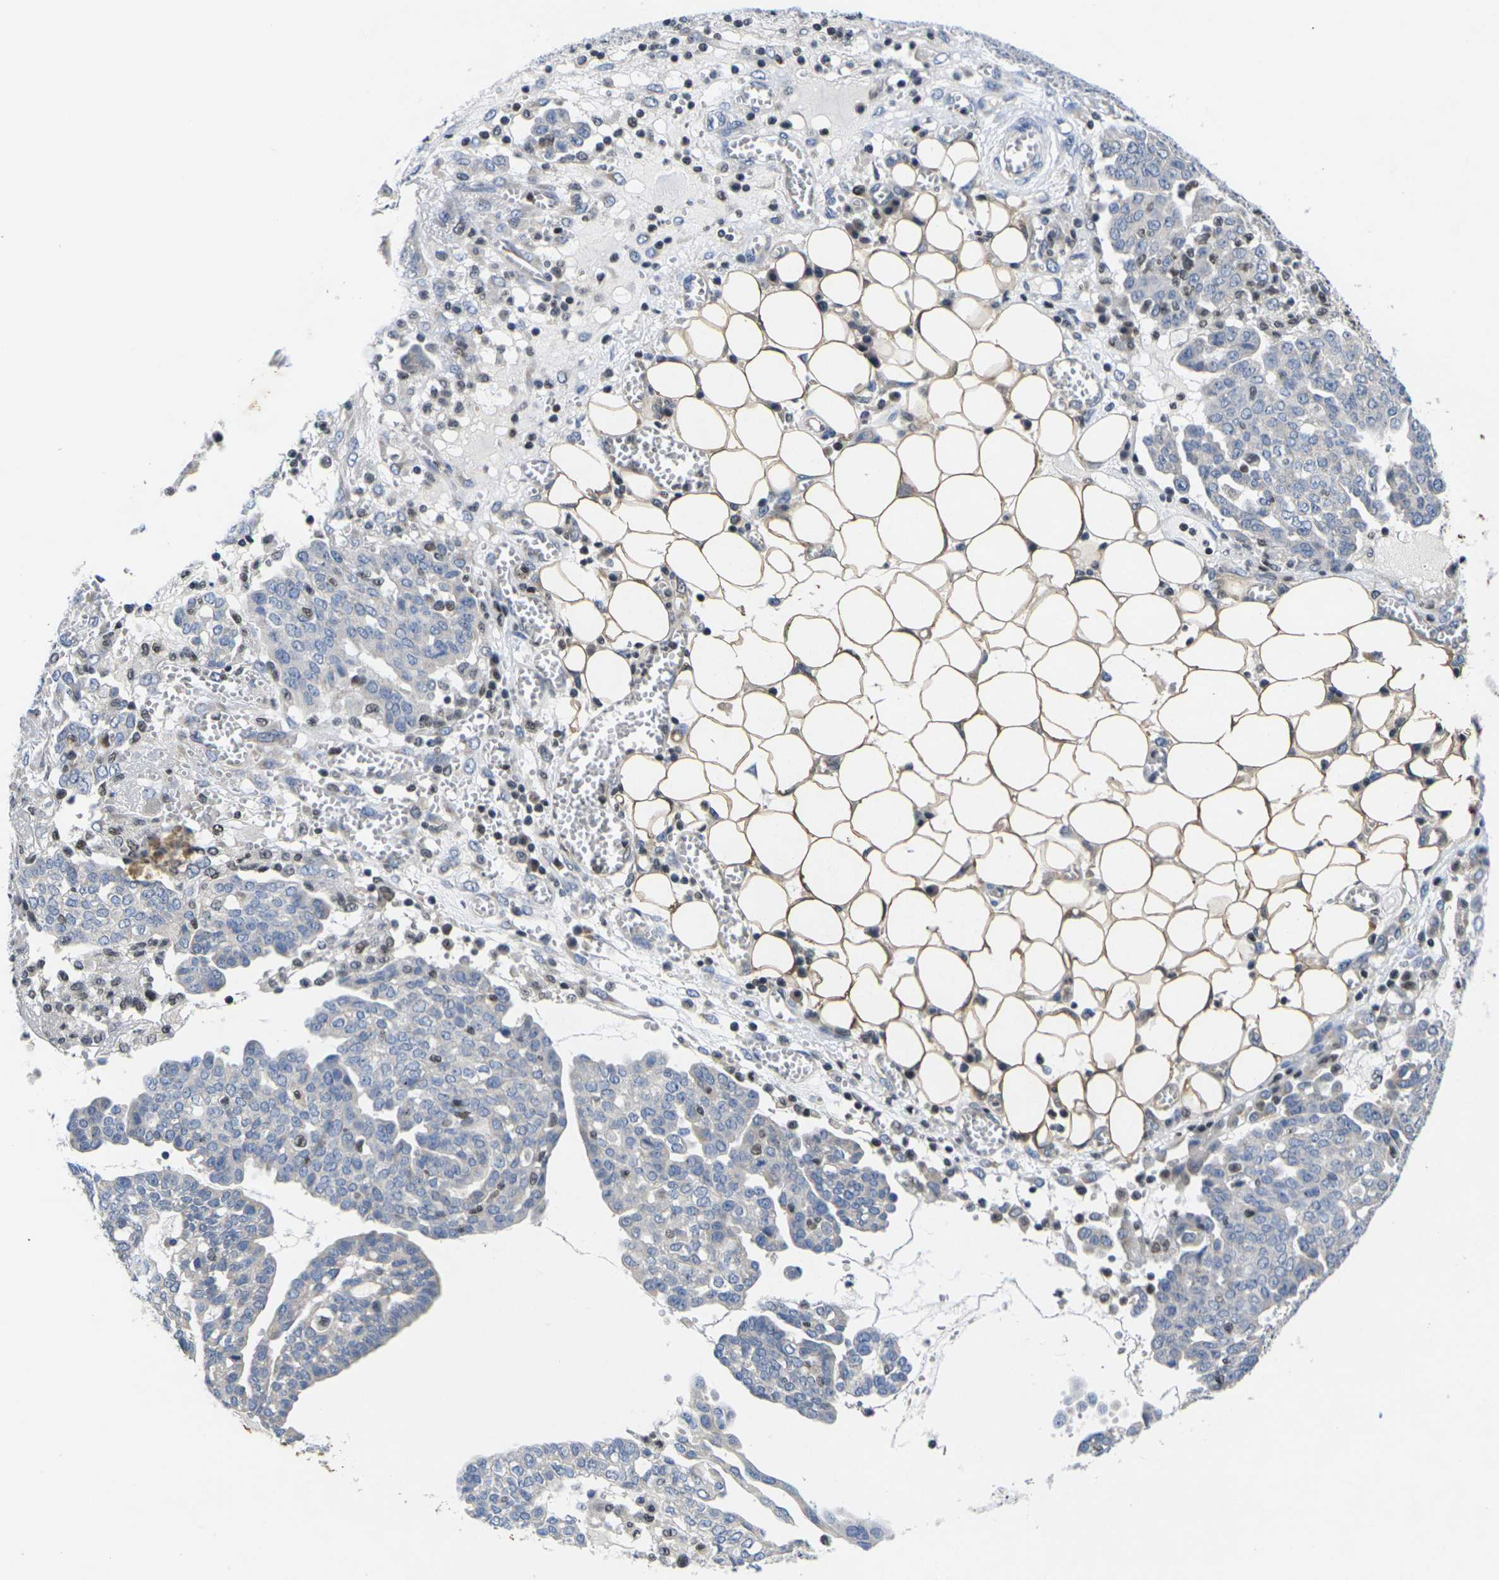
{"staining": {"intensity": "negative", "quantity": "none", "location": "none"}, "tissue": "ovarian cancer", "cell_type": "Tumor cells", "image_type": "cancer", "snomed": [{"axis": "morphology", "description": "Cystadenocarcinoma, serous, NOS"}, {"axis": "topography", "description": "Soft tissue"}, {"axis": "topography", "description": "Ovary"}], "caption": "Image shows no protein staining in tumor cells of ovarian cancer (serous cystadenocarcinoma) tissue. (IHC, brightfield microscopy, high magnification).", "gene": "IKZF1", "patient": {"sex": "female", "age": 57}}